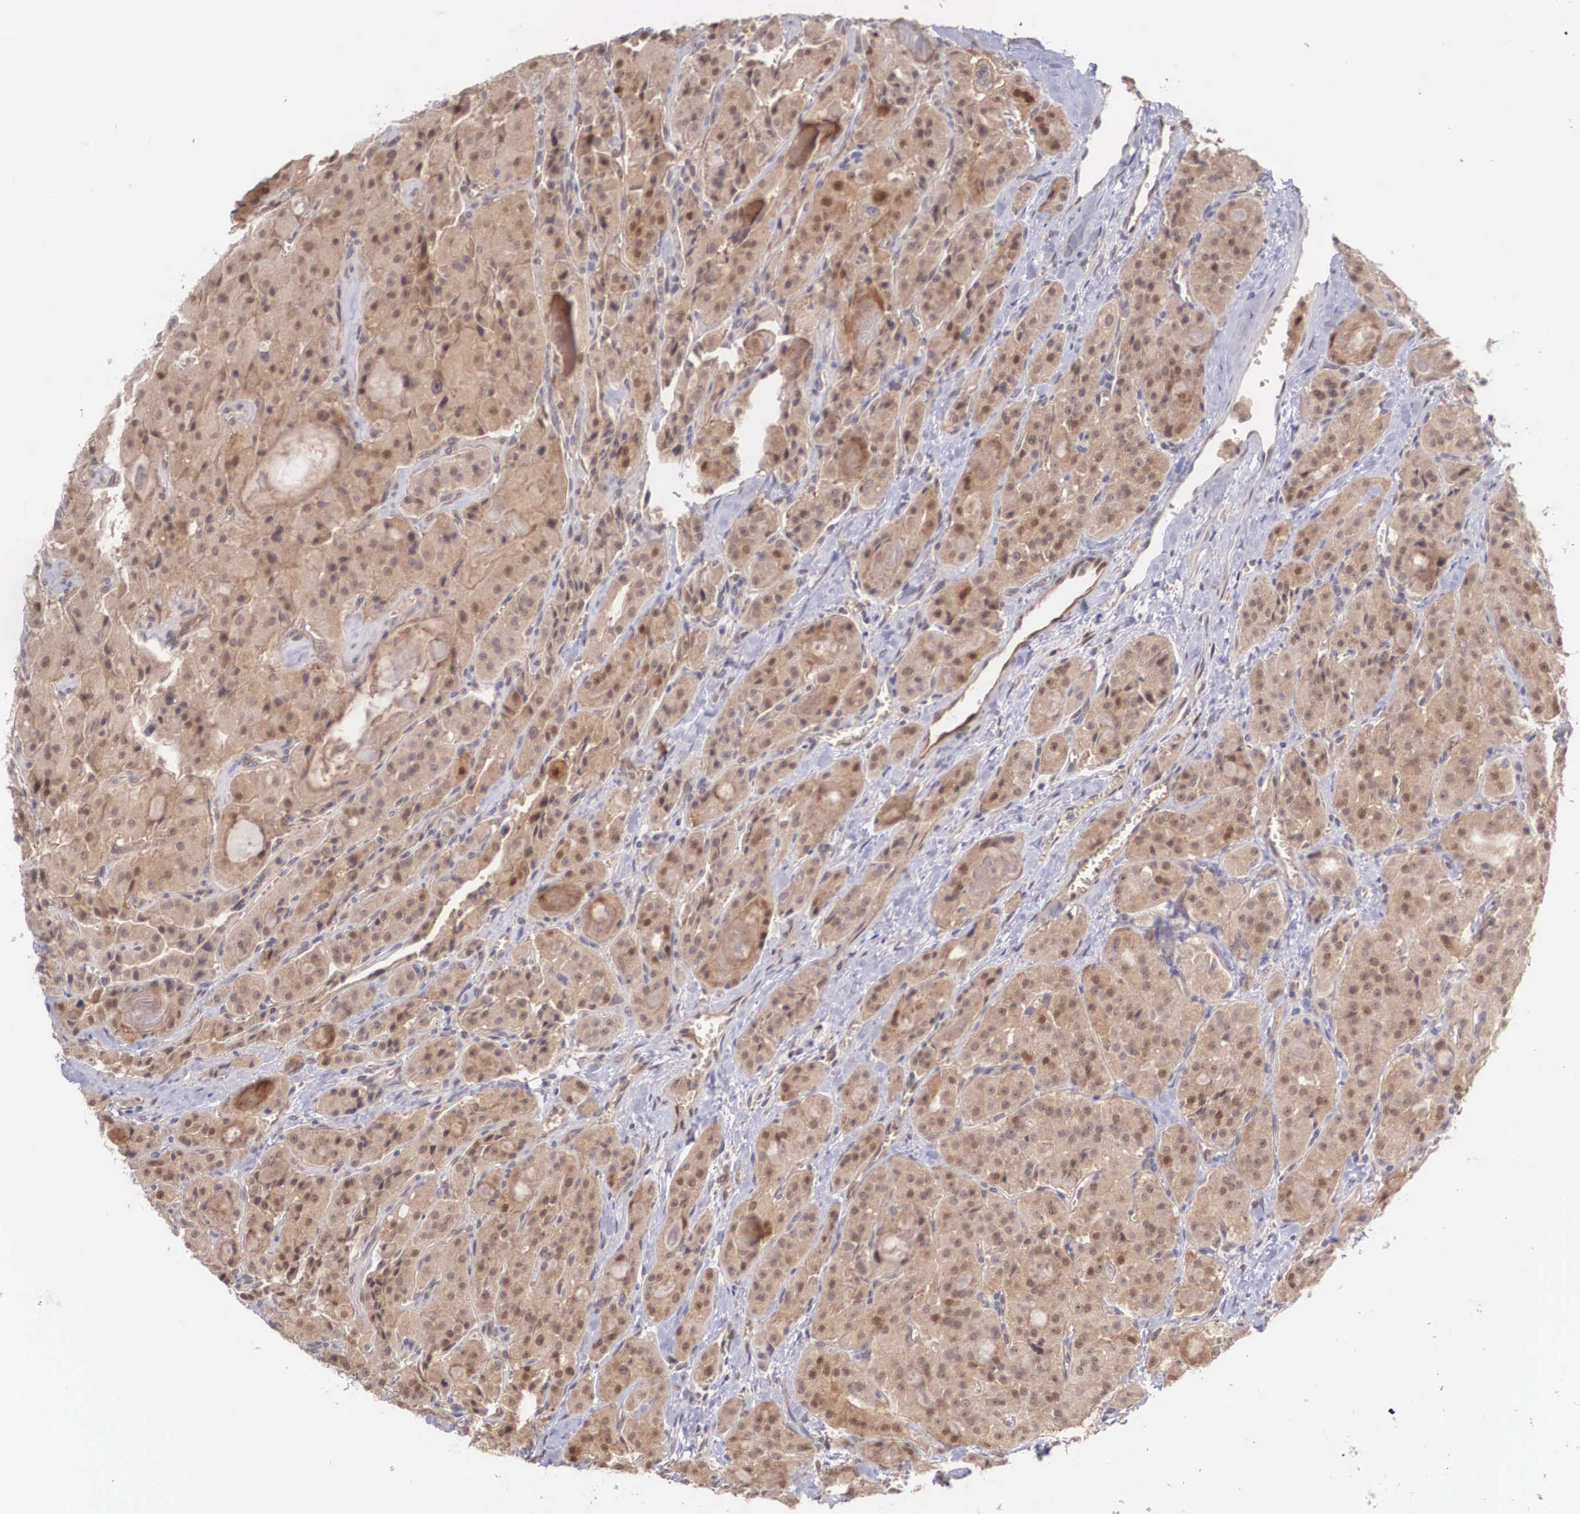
{"staining": {"intensity": "moderate", "quantity": ">75%", "location": "cytoplasmic/membranous,nuclear"}, "tissue": "thyroid cancer", "cell_type": "Tumor cells", "image_type": "cancer", "snomed": [{"axis": "morphology", "description": "Carcinoma, NOS"}, {"axis": "topography", "description": "Thyroid gland"}], "caption": "Protein staining of carcinoma (thyroid) tissue reveals moderate cytoplasmic/membranous and nuclear positivity in about >75% of tumor cells.", "gene": "DNAJB7", "patient": {"sex": "male", "age": 76}}